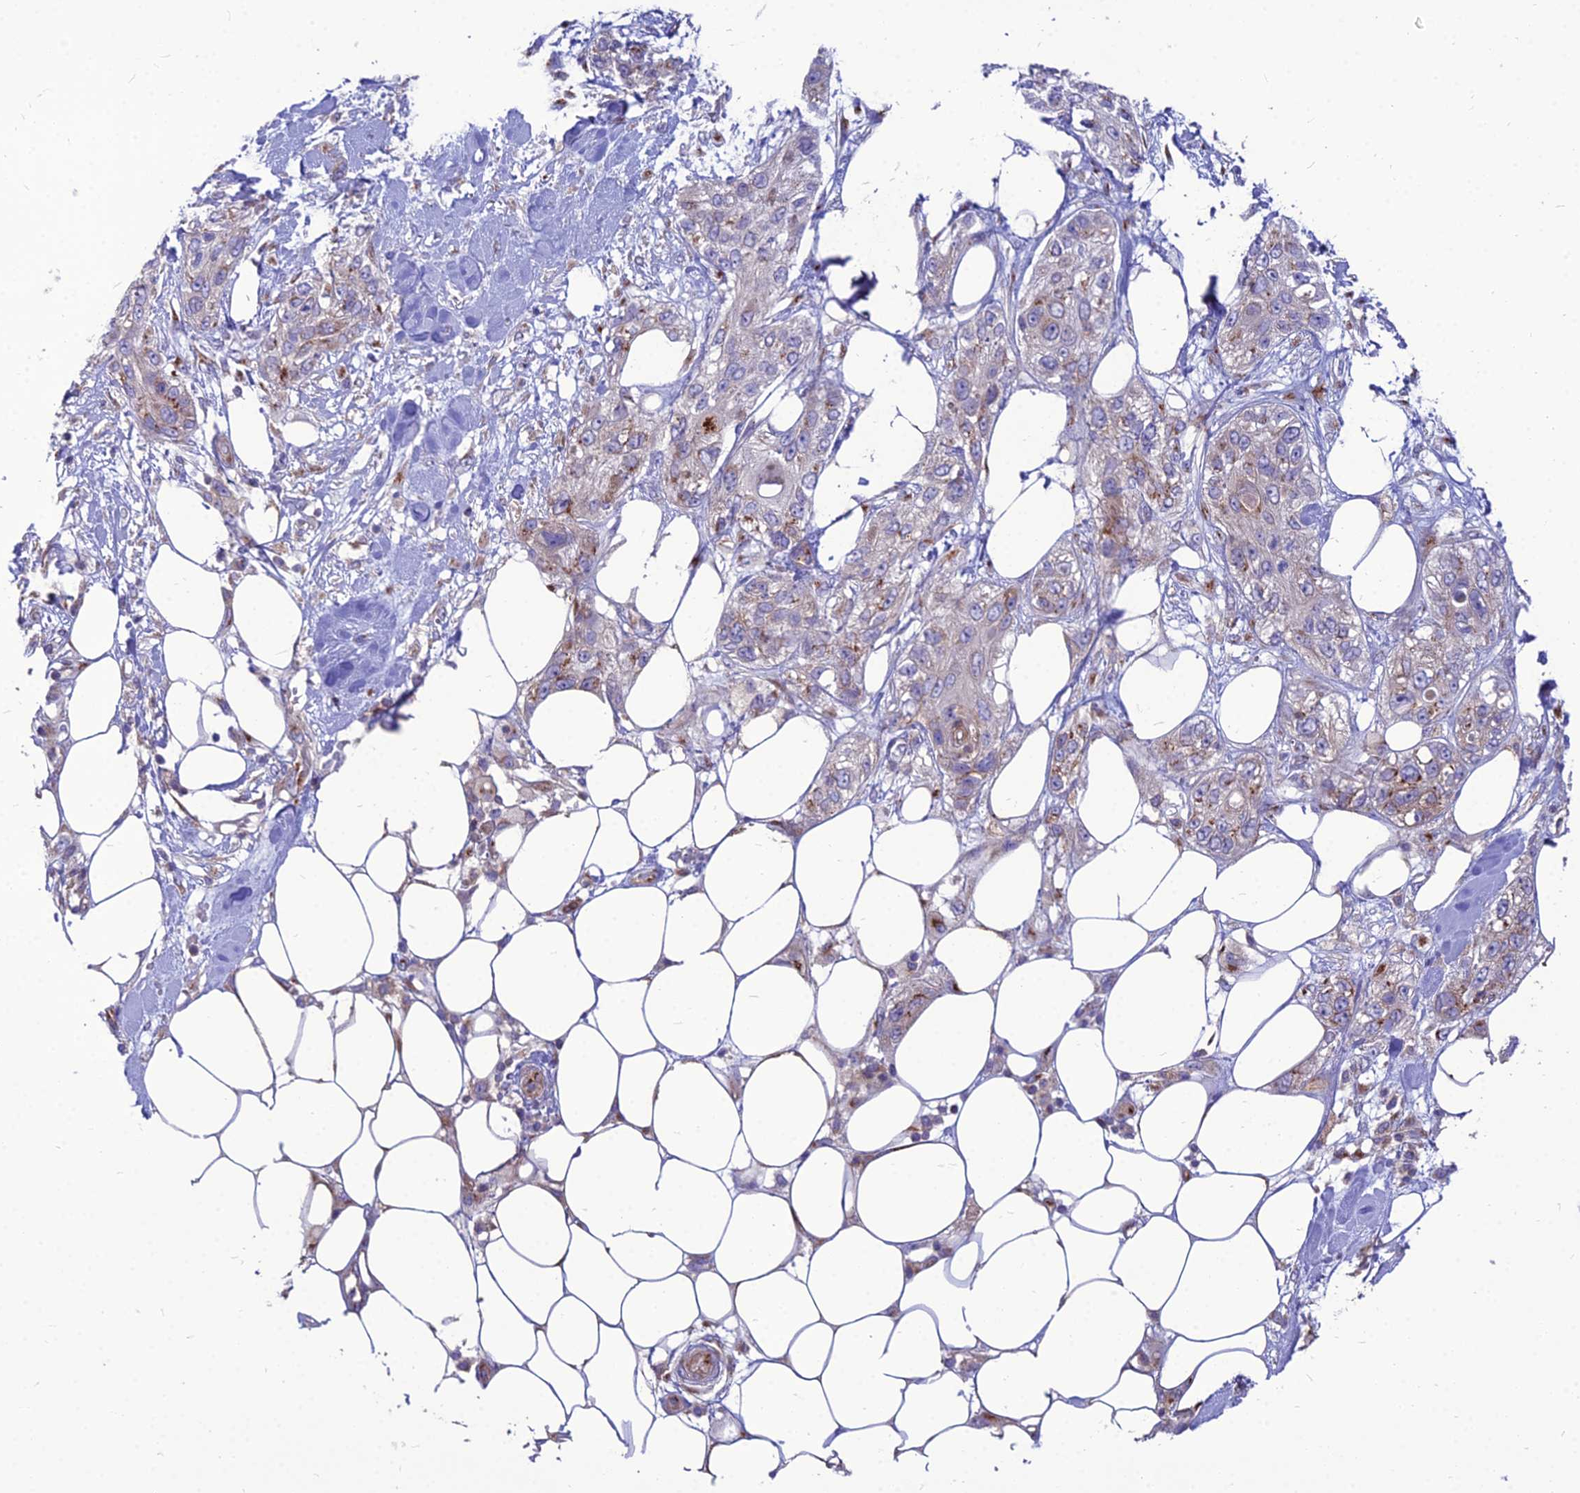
{"staining": {"intensity": "moderate", "quantity": "<25%", "location": "cytoplasmic/membranous"}, "tissue": "skin cancer", "cell_type": "Tumor cells", "image_type": "cancer", "snomed": [{"axis": "morphology", "description": "Normal tissue, NOS"}, {"axis": "morphology", "description": "Squamous cell carcinoma, NOS"}, {"axis": "topography", "description": "Skin"}], "caption": "Protein staining displays moderate cytoplasmic/membranous expression in about <25% of tumor cells in skin cancer. The protein of interest is stained brown, and the nuclei are stained in blue (DAB (3,3'-diaminobenzidine) IHC with brightfield microscopy, high magnification).", "gene": "SPRYD7", "patient": {"sex": "male", "age": 72}}